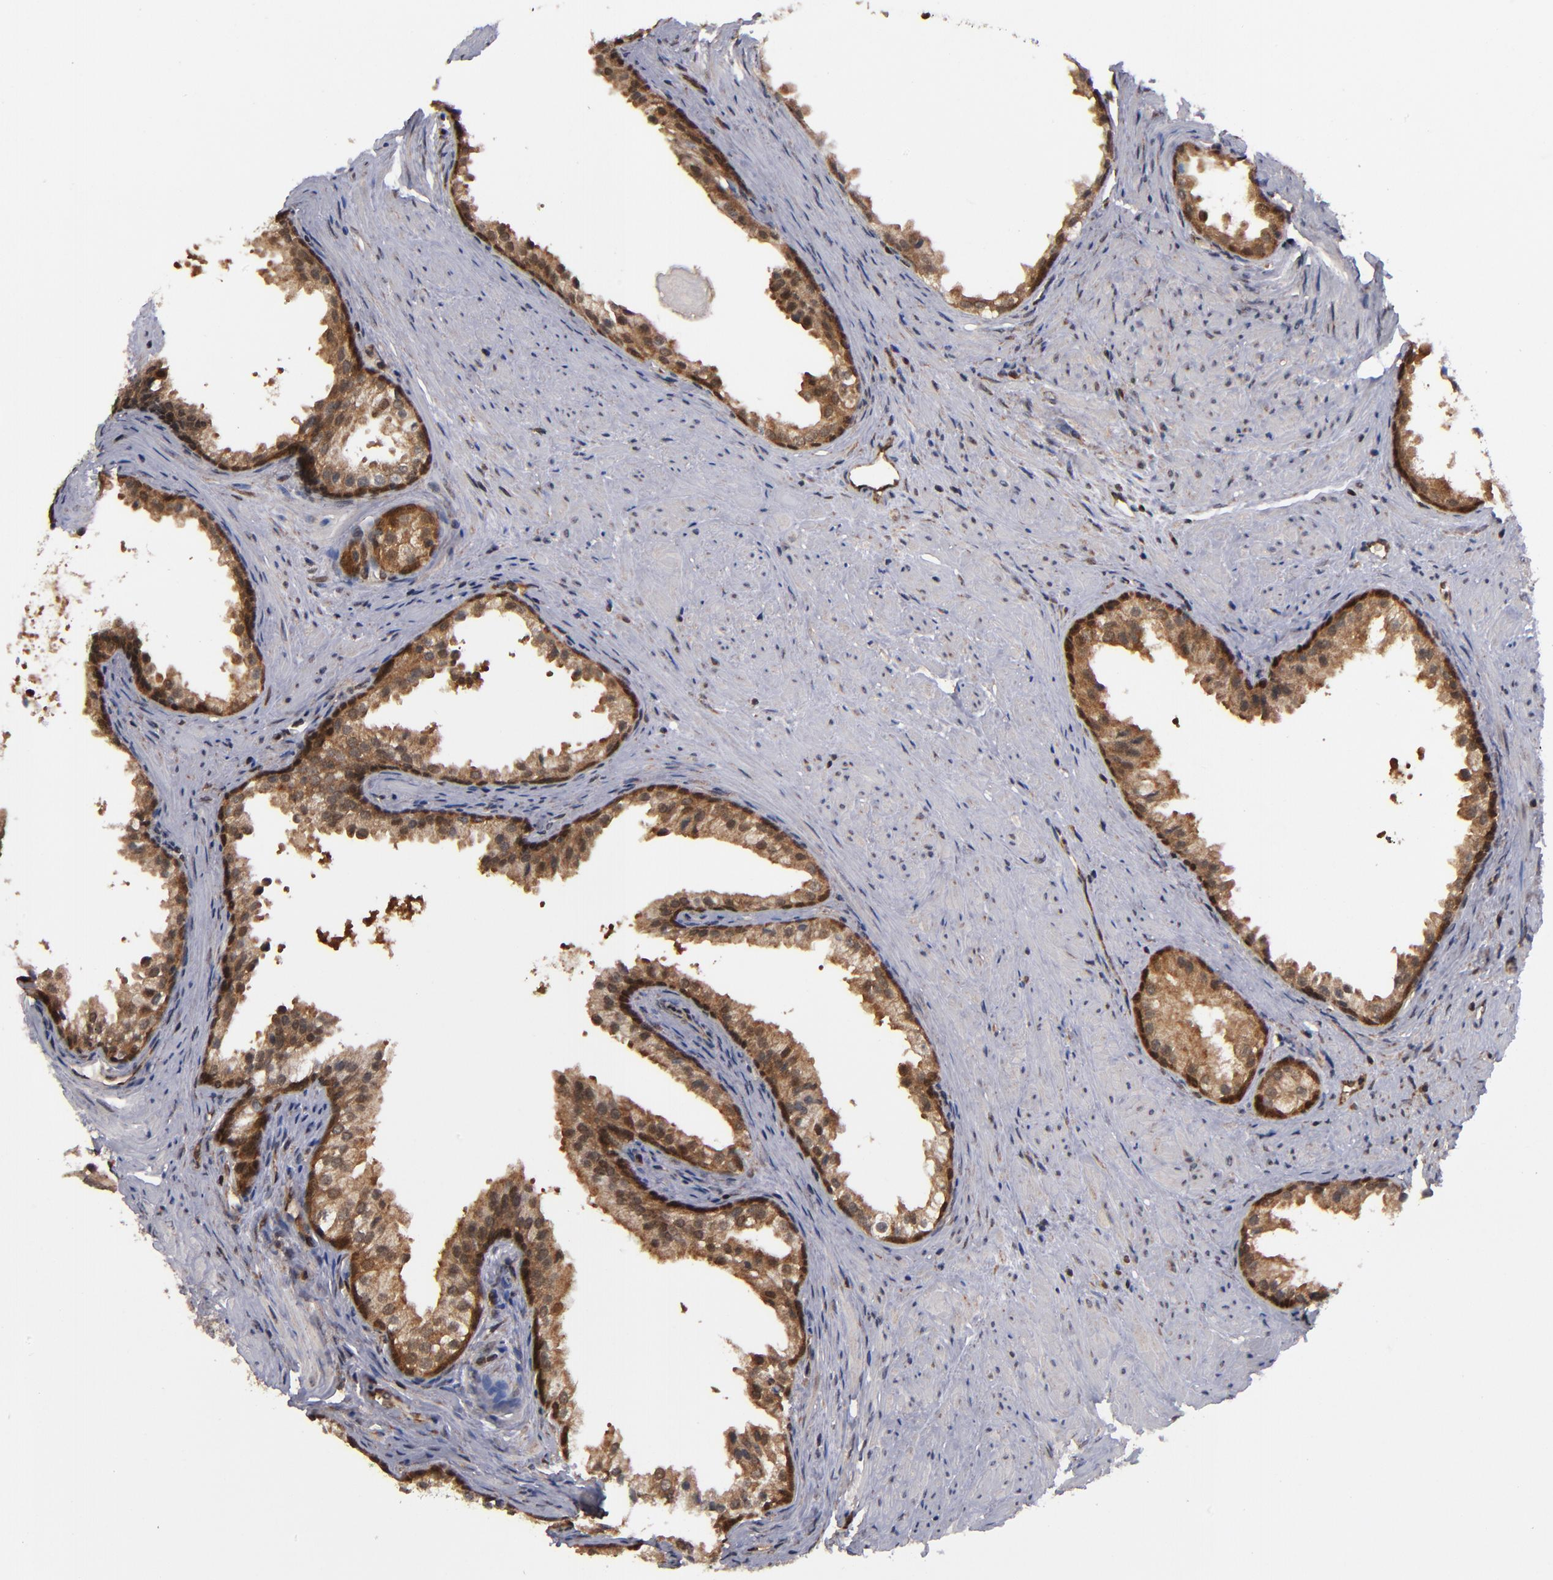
{"staining": {"intensity": "strong", "quantity": ">75%", "location": "cytoplasmic/membranous"}, "tissue": "prostate cancer", "cell_type": "Tumor cells", "image_type": "cancer", "snomed": [{"axis": "morphology", "description": "Adenocarcinoma, Medium grade"}, {"axis": "topography", "description": "Prostate"}], "caption": "Protein expression analysis of human prostate medium-grade adenocarcinoma reveals strong cytoplasmic/membranous positivity in approximately >75% of tumor cells.", "gene": "ALG13", "patient": {"sex": "male", "age": 70}}